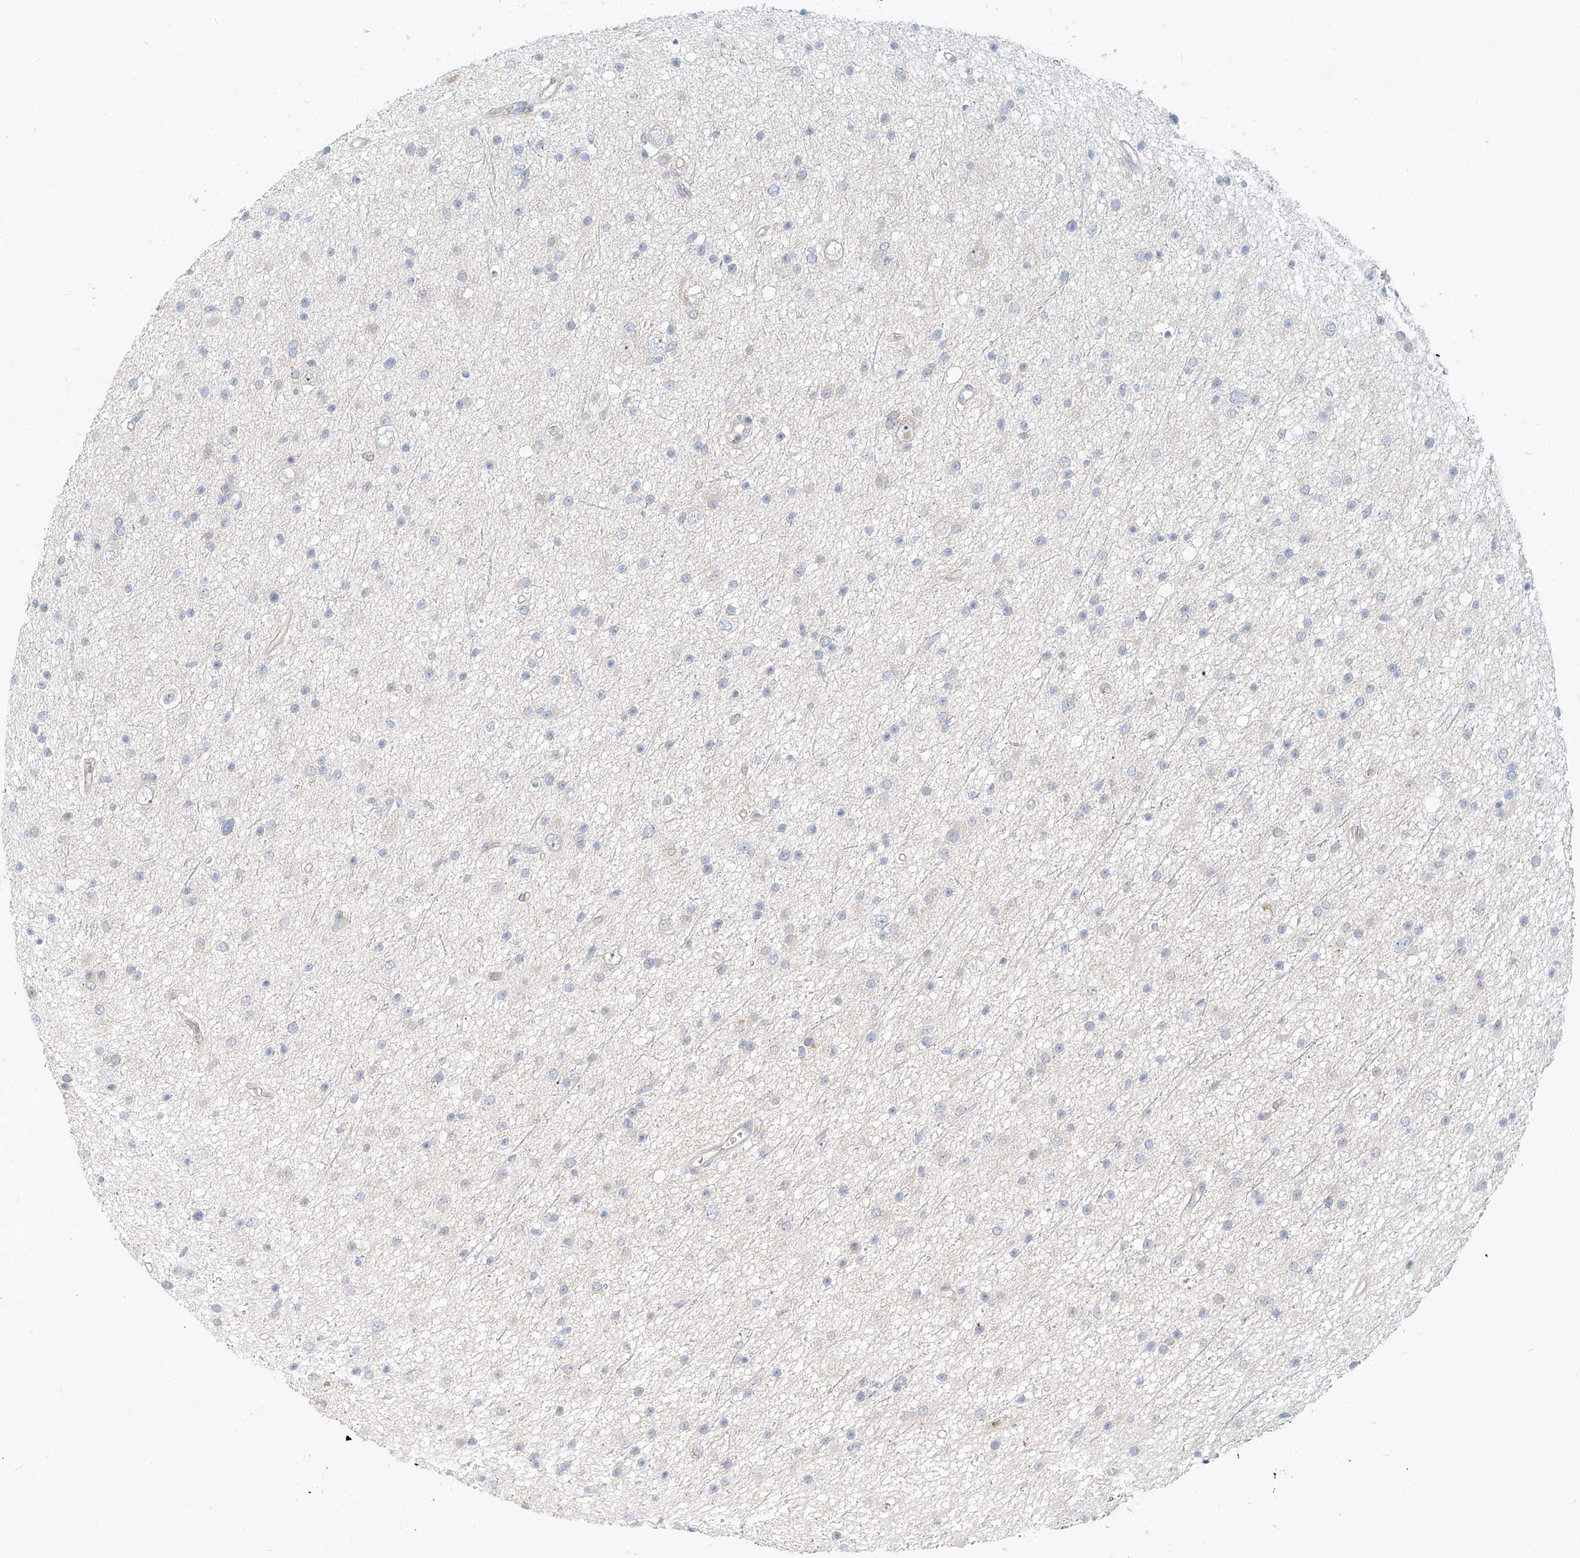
{"staining": {"intensity": "negative", "quantity": "none", "location": "none"}, "tissue": "glioma", "cell_type": "Tumor cells", "image_type": "cancer", "snomed": [{"axis": "morphology", "description": "Glioma, malignant, Low grade"}, {"axis": "topography", "description": "Cerebral cortex"}], "caption": "A histopathology image of low-grade glioma (malignant) stained for a protein displays no brown staining in tumor cells.", "gene": "SYTL3", "patient": {"sex": "female", "age": 39}}